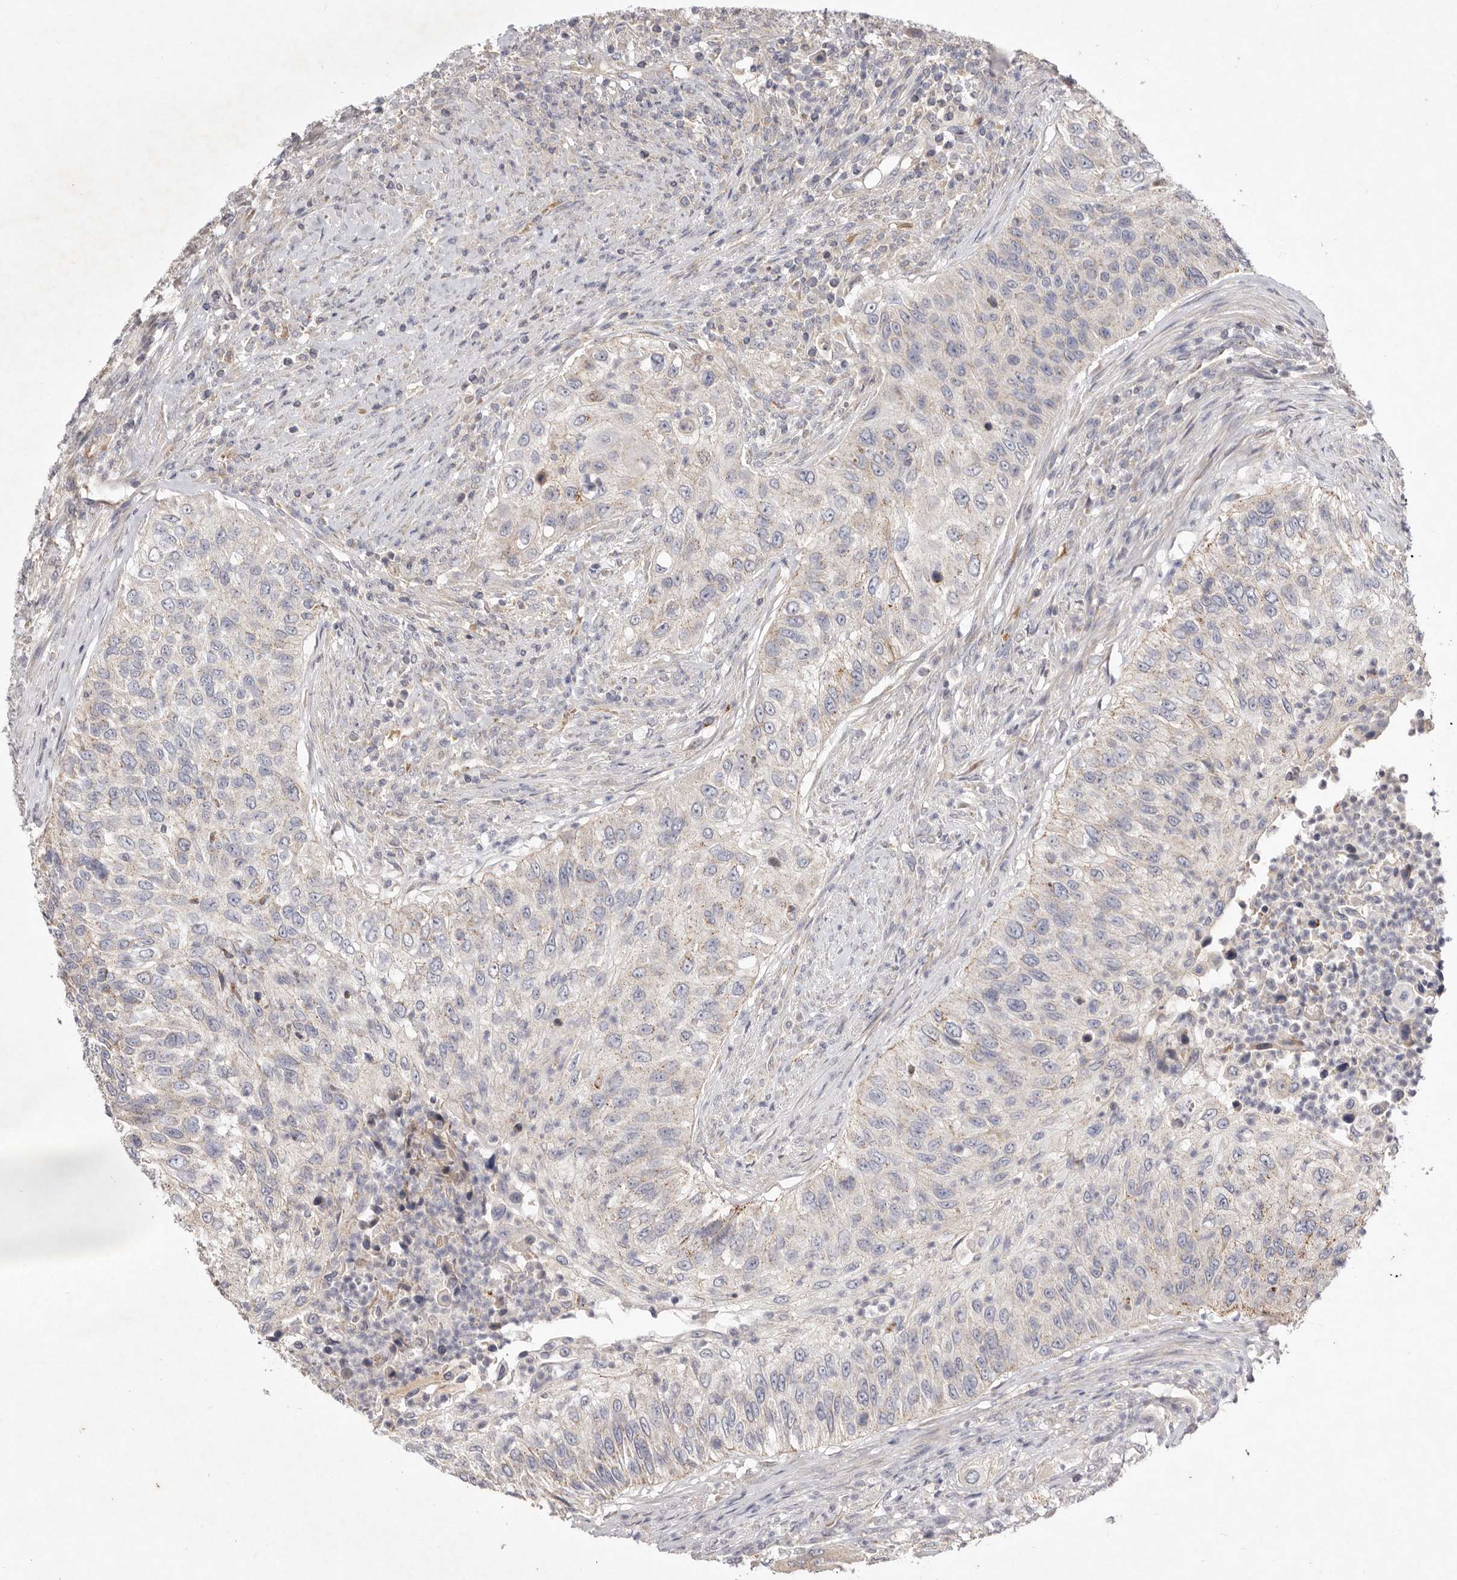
{"staining": {"intensity": "weak", "quantity": "25%-75%", "location": "cytoplasmic/membranous"}, "tissue": "urothelial cancer", "cell_type": "Tumor cells", "image_type": "cancer", "snomed": [{"axis": "morphology", "description": "Urothelial carcinoma, High grade"}, {"axis": "topography", "description": "Urinary bladder"}], "caption": "There is low levels of weak cytoplasmic/membranous positivity in tumor cells of urothelial cancer, as demonstrated by immunohistochemical staining (brown color).", "gene": "USP24", "patient": {"sex": "female", "age": 60}}